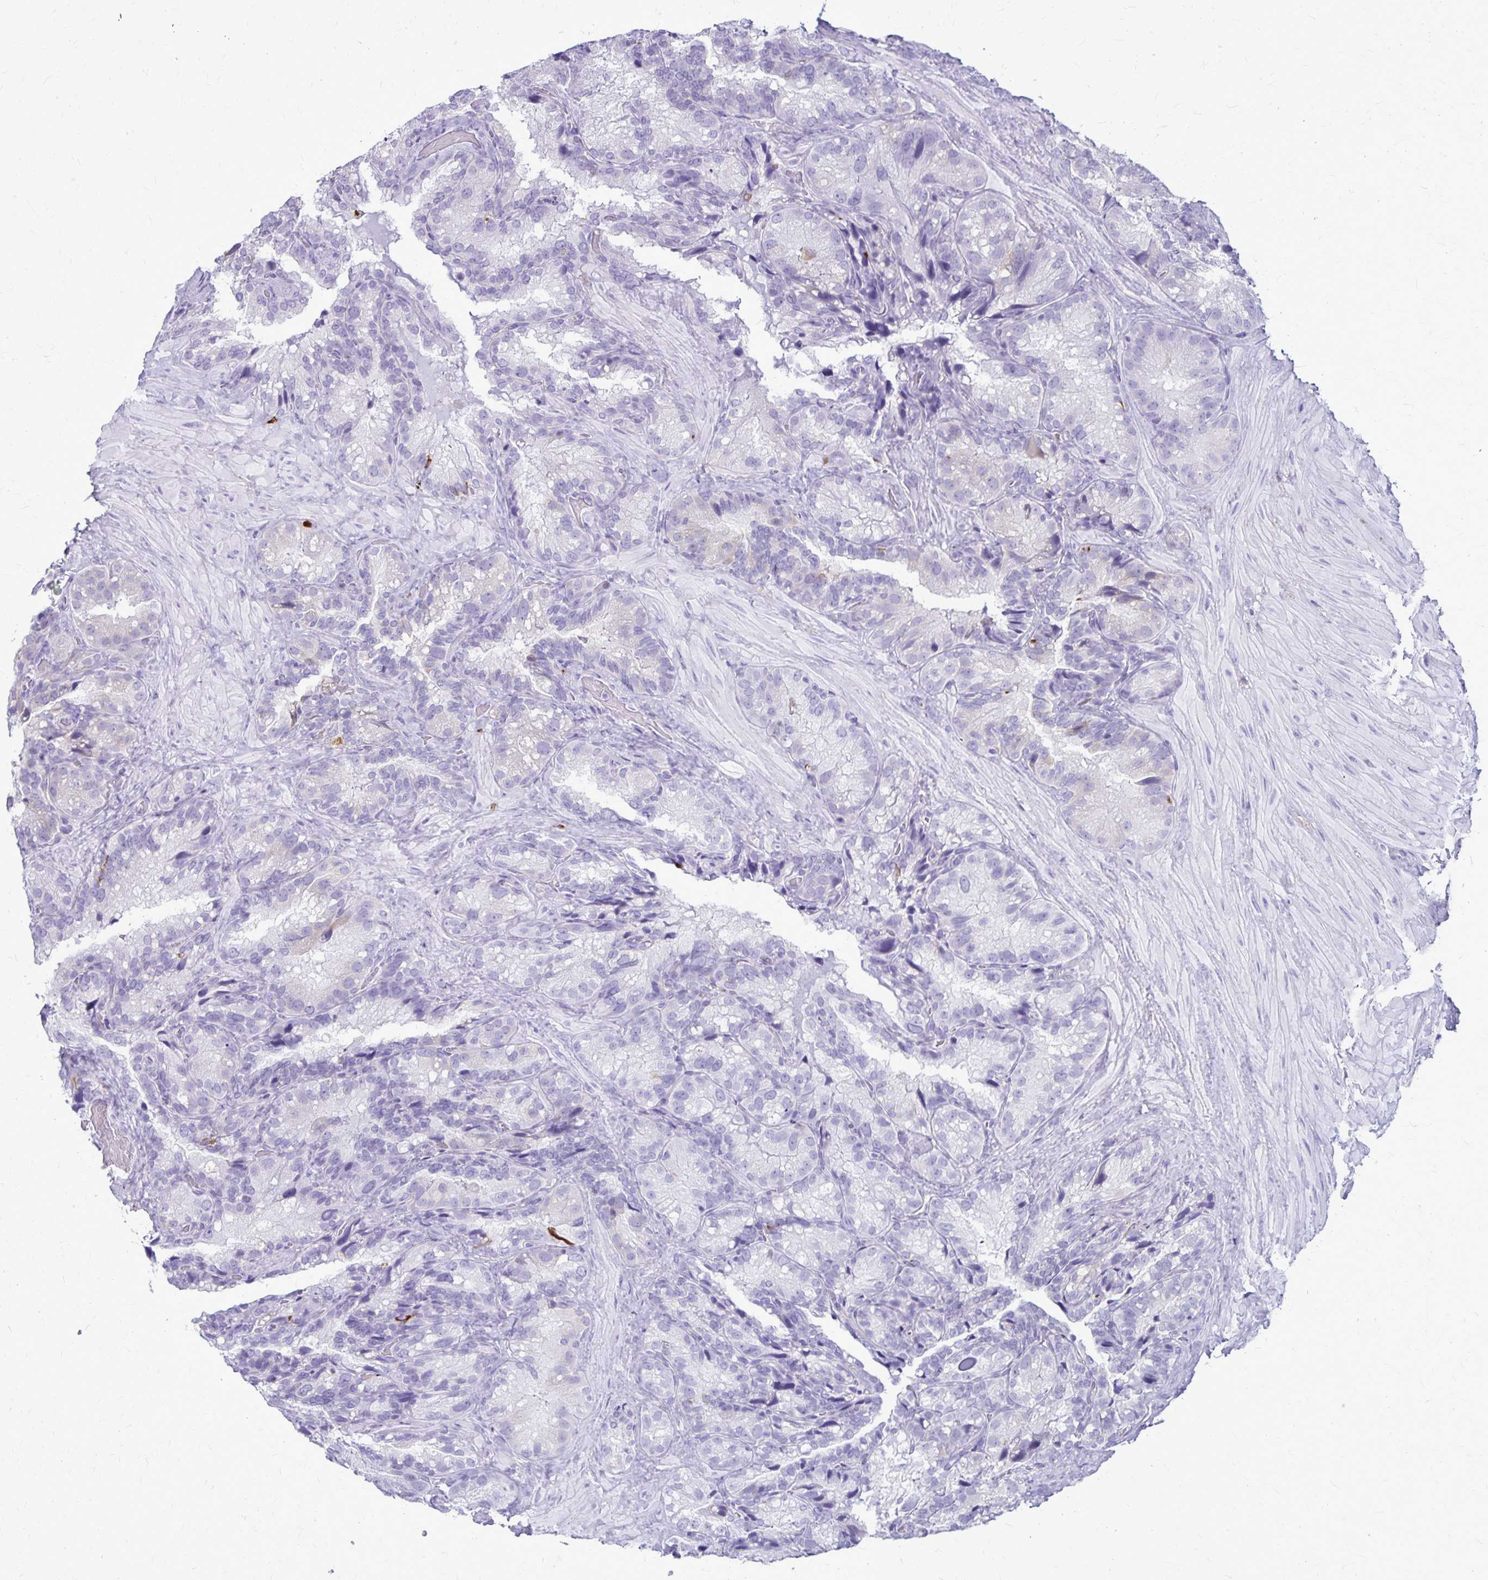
{"staining": {"intensity": "negative", "quantity": "none", "location": "none"}, "tissue": "seminal vesicle", "cell_type": "Glandular cells", "image_type": "normal", "snomed": [{"axis": "morphology", "description": "Normal tissue, NOS"}, {"axis": "topography", "description": "Seminal veicle"}], "caption": "Immunohistochemistry micrograph of benign seminal vesicle: human seminal vesicle stained with DAB demonstrates no significant protein staining in glandular cells.", "gene": "RTN1", "patient": {"sex": "male", "age": 60}}